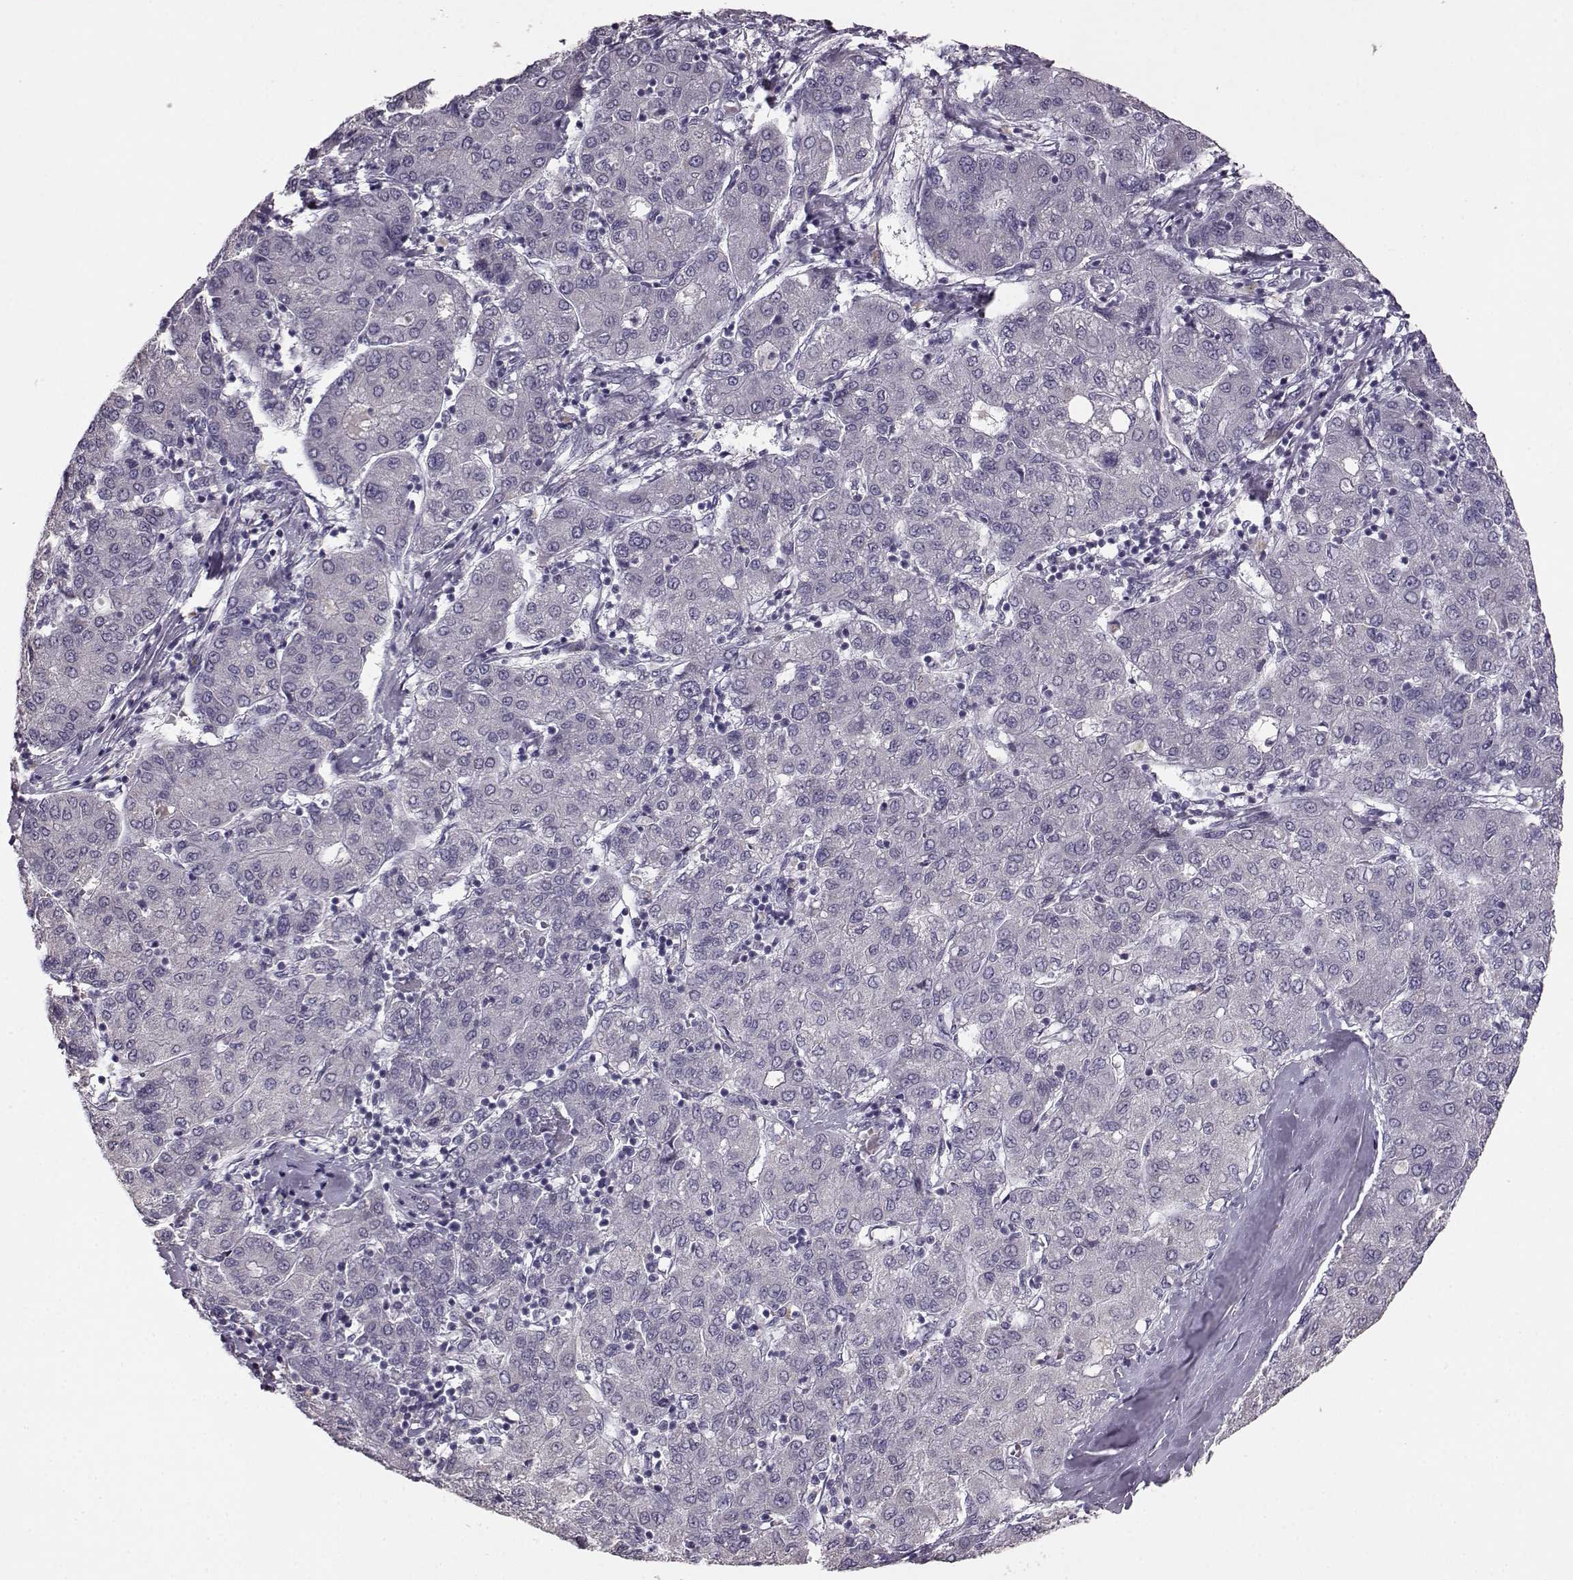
{"staining": {"intensity": "negative", "quantity": "none", "location": "none"}, "tissue": "liver cancer", "cell_type": "Tumor cells", "image_type": "cancer", "snomed": [{"axis": "morphology", "description": "Carcinoma, Hepatocellular, NOS"}, {"axis": "topography", "description": "Liver"}], "caption": "Tumor cells show no significant protein staining in liver cancer (hepatocellular carcinoma).", "gene": "BFSP2", "patient": {"sex": "male", "age": 65}}